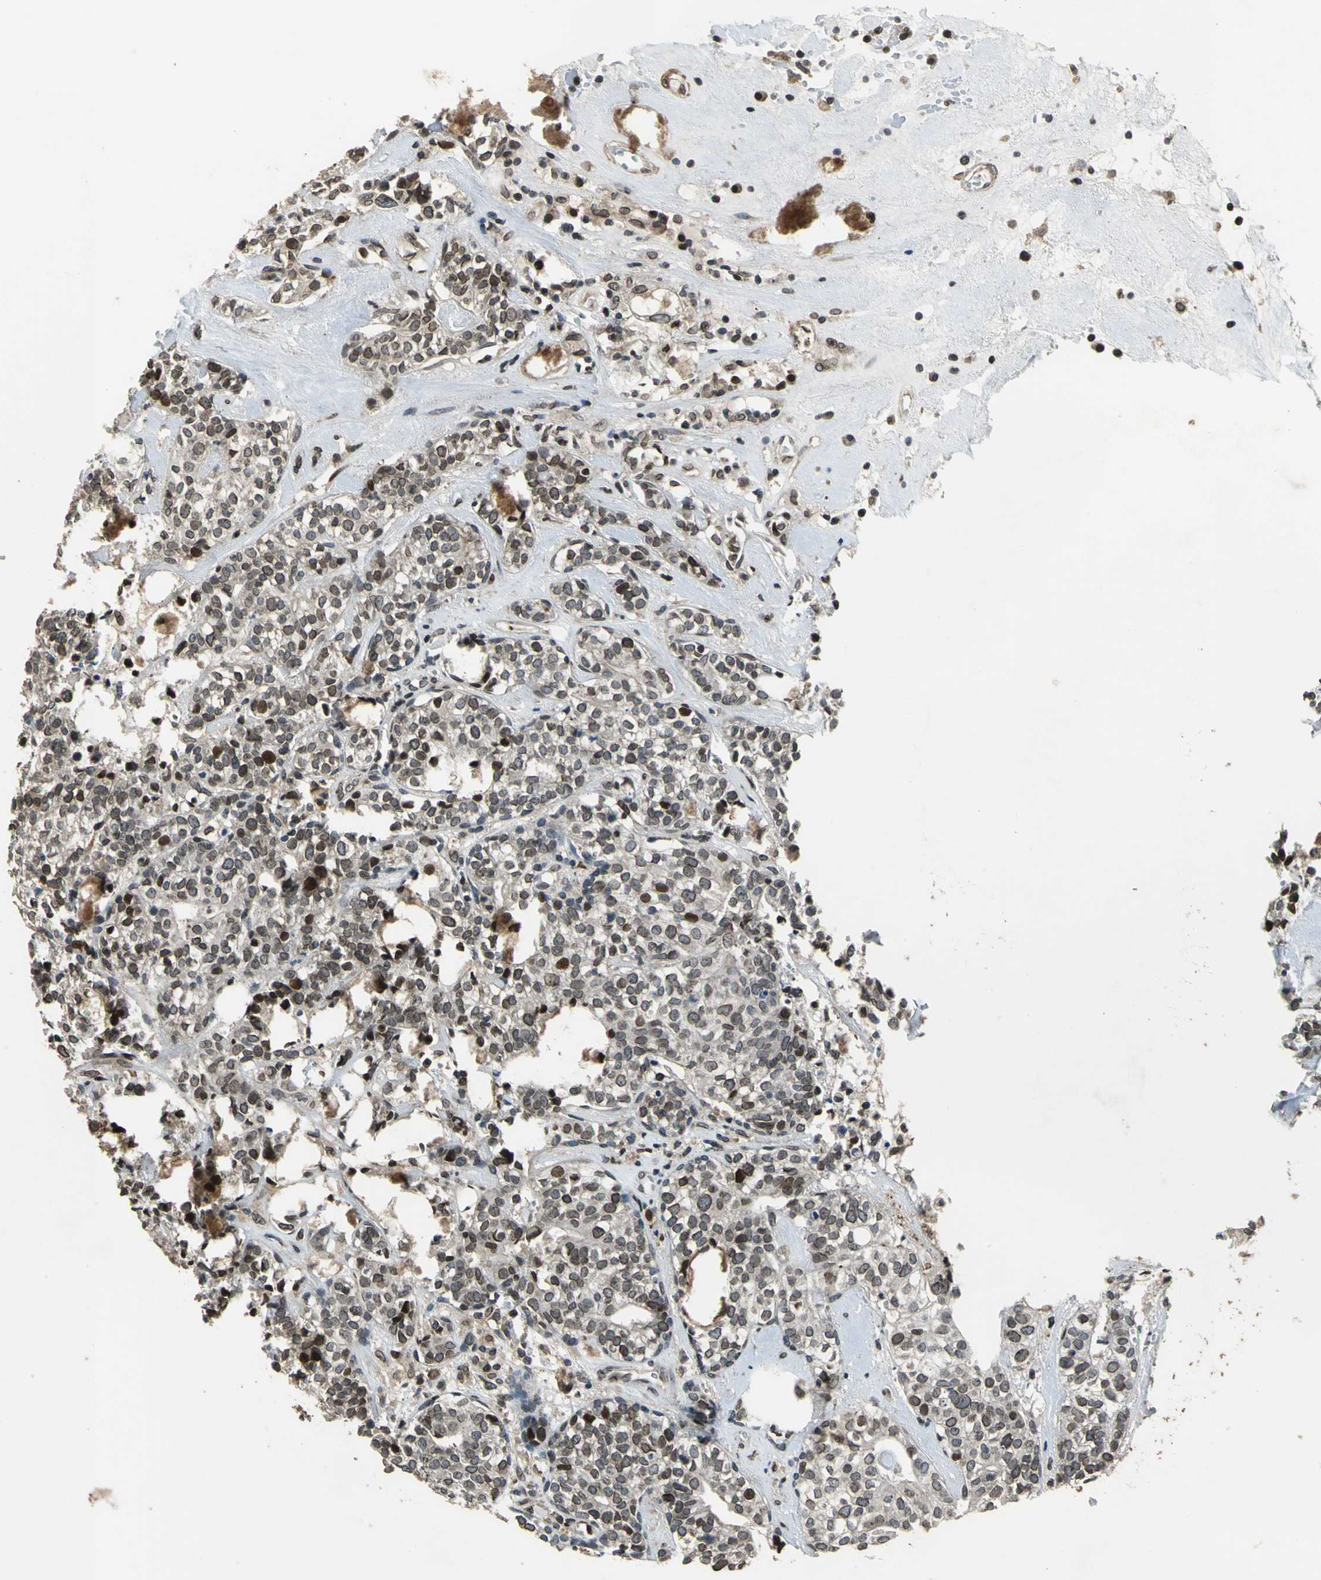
{"staining": {"intensity": "strong", "quantity": "25%-75%", "location": "cytoplasmic/membranous,nuclear"}, "tissue": "head and neck cancer", "cell_type": "Tumor cells", "image_type": "cancer", "snomed": [{"axis": "morphology", "description": "Adenocarcinoma, NOS"}, {"axis": "topography", "description": "Salivary gland"}, {"axis": "topography", "description": "Head-Neck"}], "caption": "Adenocarcinoma (head and neck) stained with a brown dye reveals strong cytoplasmic/membranous and nuclear positive positivity in approximately 25%-75% of tumor cells.", "gene": "BRIP1", "patient": {"sex": "female", "age": 65}}